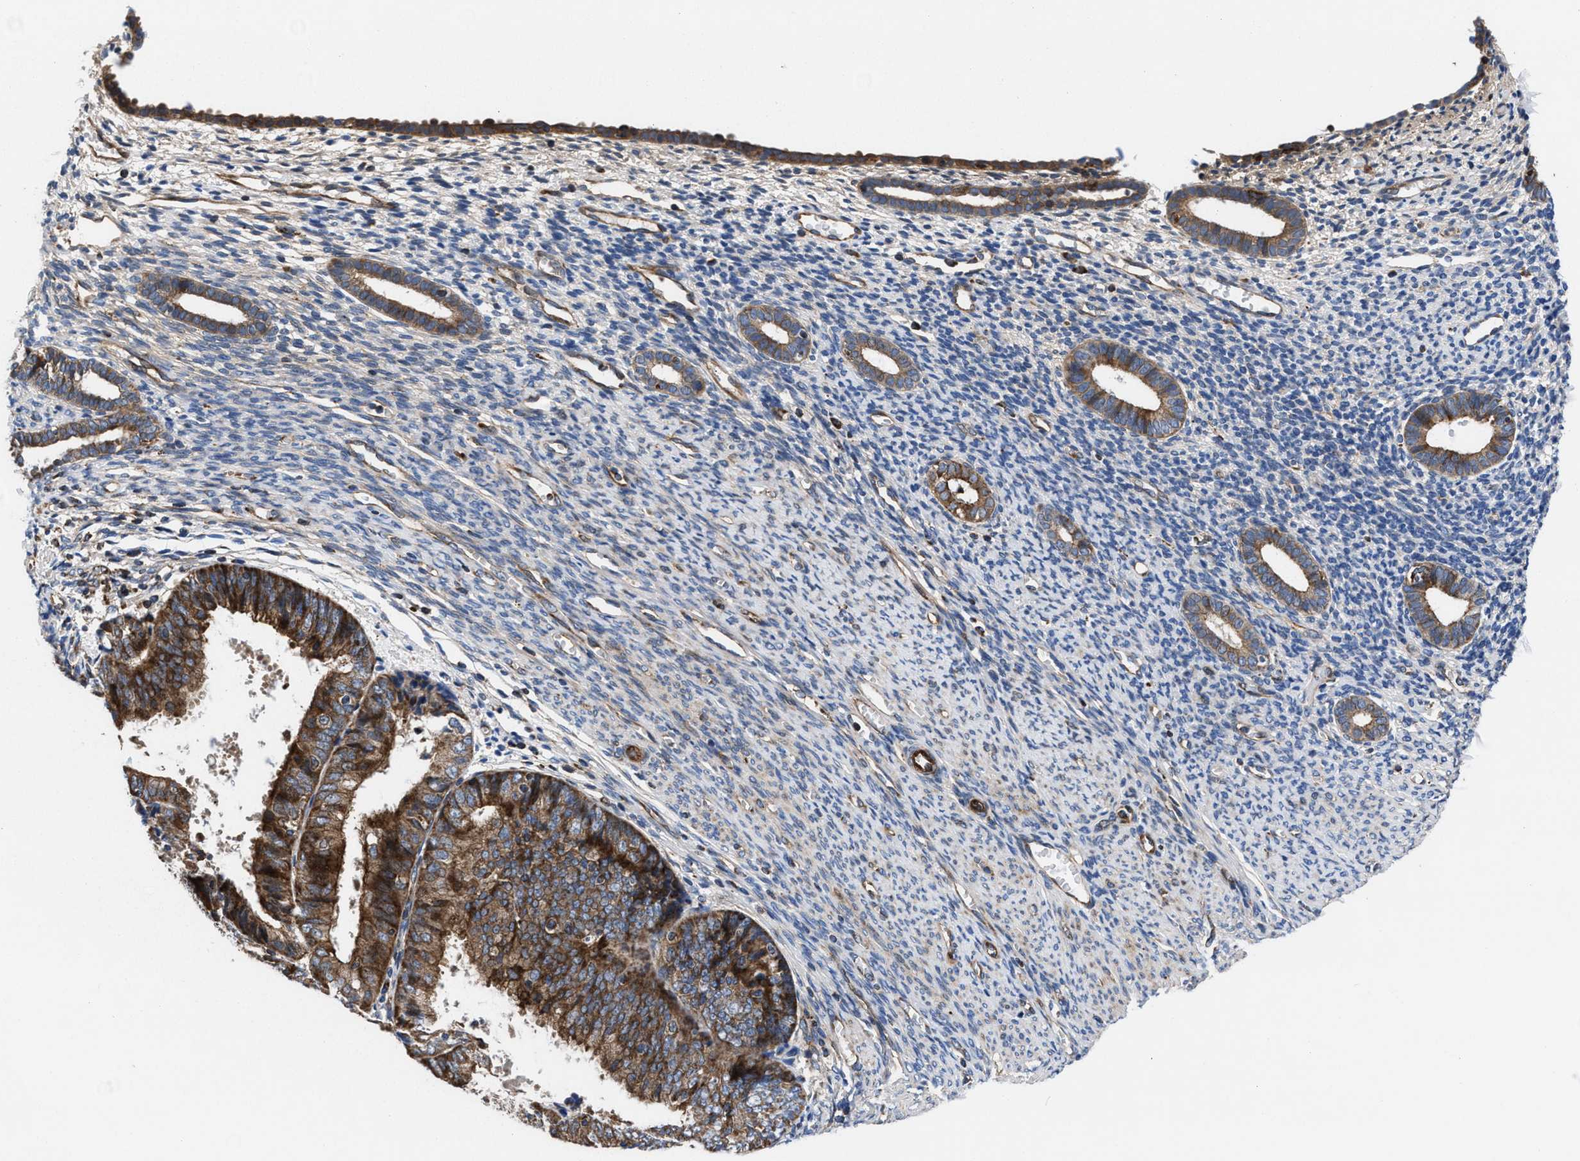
{"staining": {"intensity": "moderate", "quantity": "<25%", "location": "cytoplasmic/membranous"}, "tissue": "endometrium", "cell_type": "Cells in endometrial stroma", "image_type": "normal", "snomed": [{"axis": "morphology", "description": "Normal tissue, NOS"}, {"axis": "morphology", "description": "Adenocarcinoma, NOS"}, {"axis": "topography", "description": "Endometrium"}], "caption": "Immunohistochemical staining of benign human endometrium shows <25% levels of moderate cytoplasmic/membranous protein staining in approximately <25% of cells in endometrial stroma. (DAB (3,3'-diaminobenzidine) IHC with brightfield microscopy, high magnification).", "gene": "PRR15L", "patient": {"sex": "female", "age": 57}}